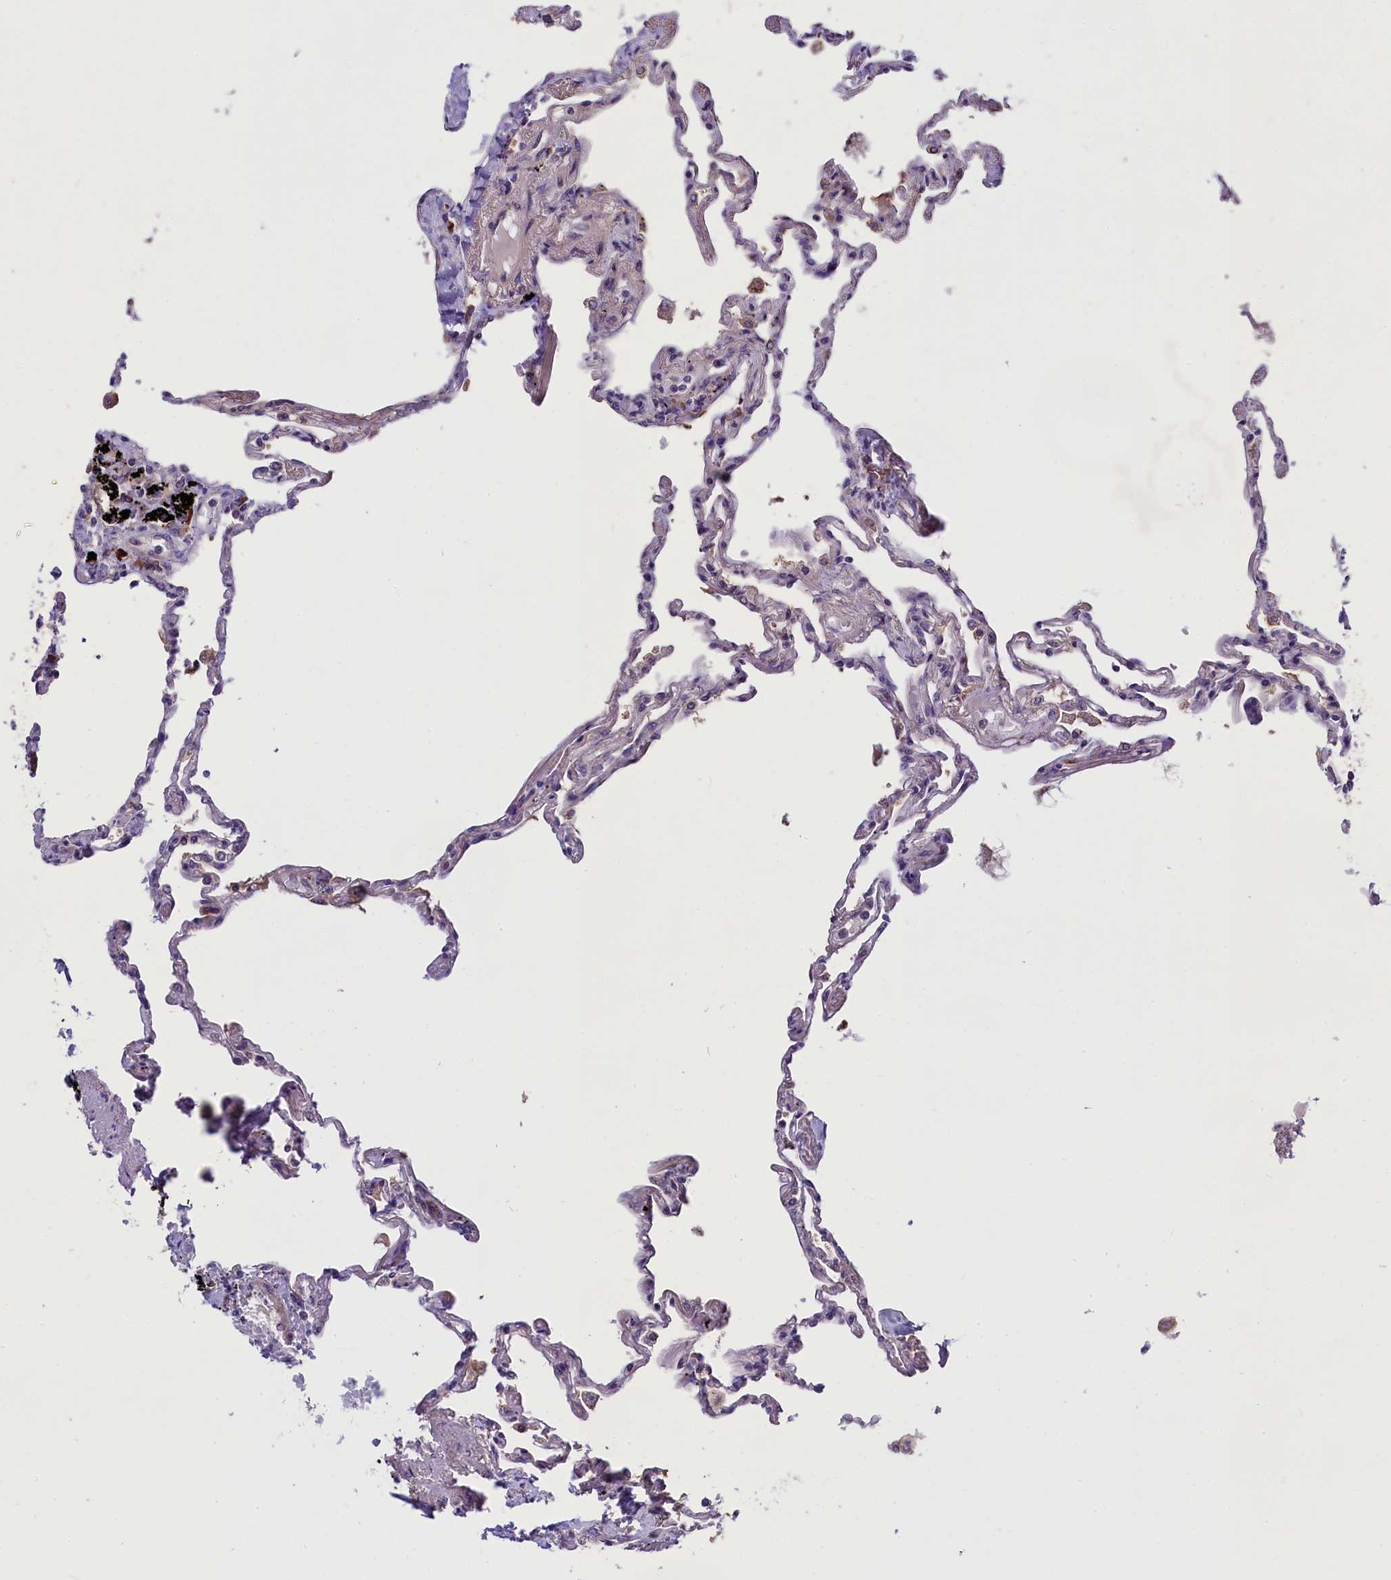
{"staining": {"intensity": "weak", "quantity": "<25%", "location": "cytoplasmic/membranous"}, "tissue": "lung", "cell_type": "Alveolar cells", "image_type": "normal", "snomed": [{"axis": "morphology", "description": "Normal tissue, NOS"}, {"axis": "topography", "description": "Lung"}], "caption": "An immunohistochemistry (IHC) image of normal lung is shown. There is no staining in alveolar cells of lung.", "gene": "ABCC10", "patient": {"sex": "female", "age": 67}}